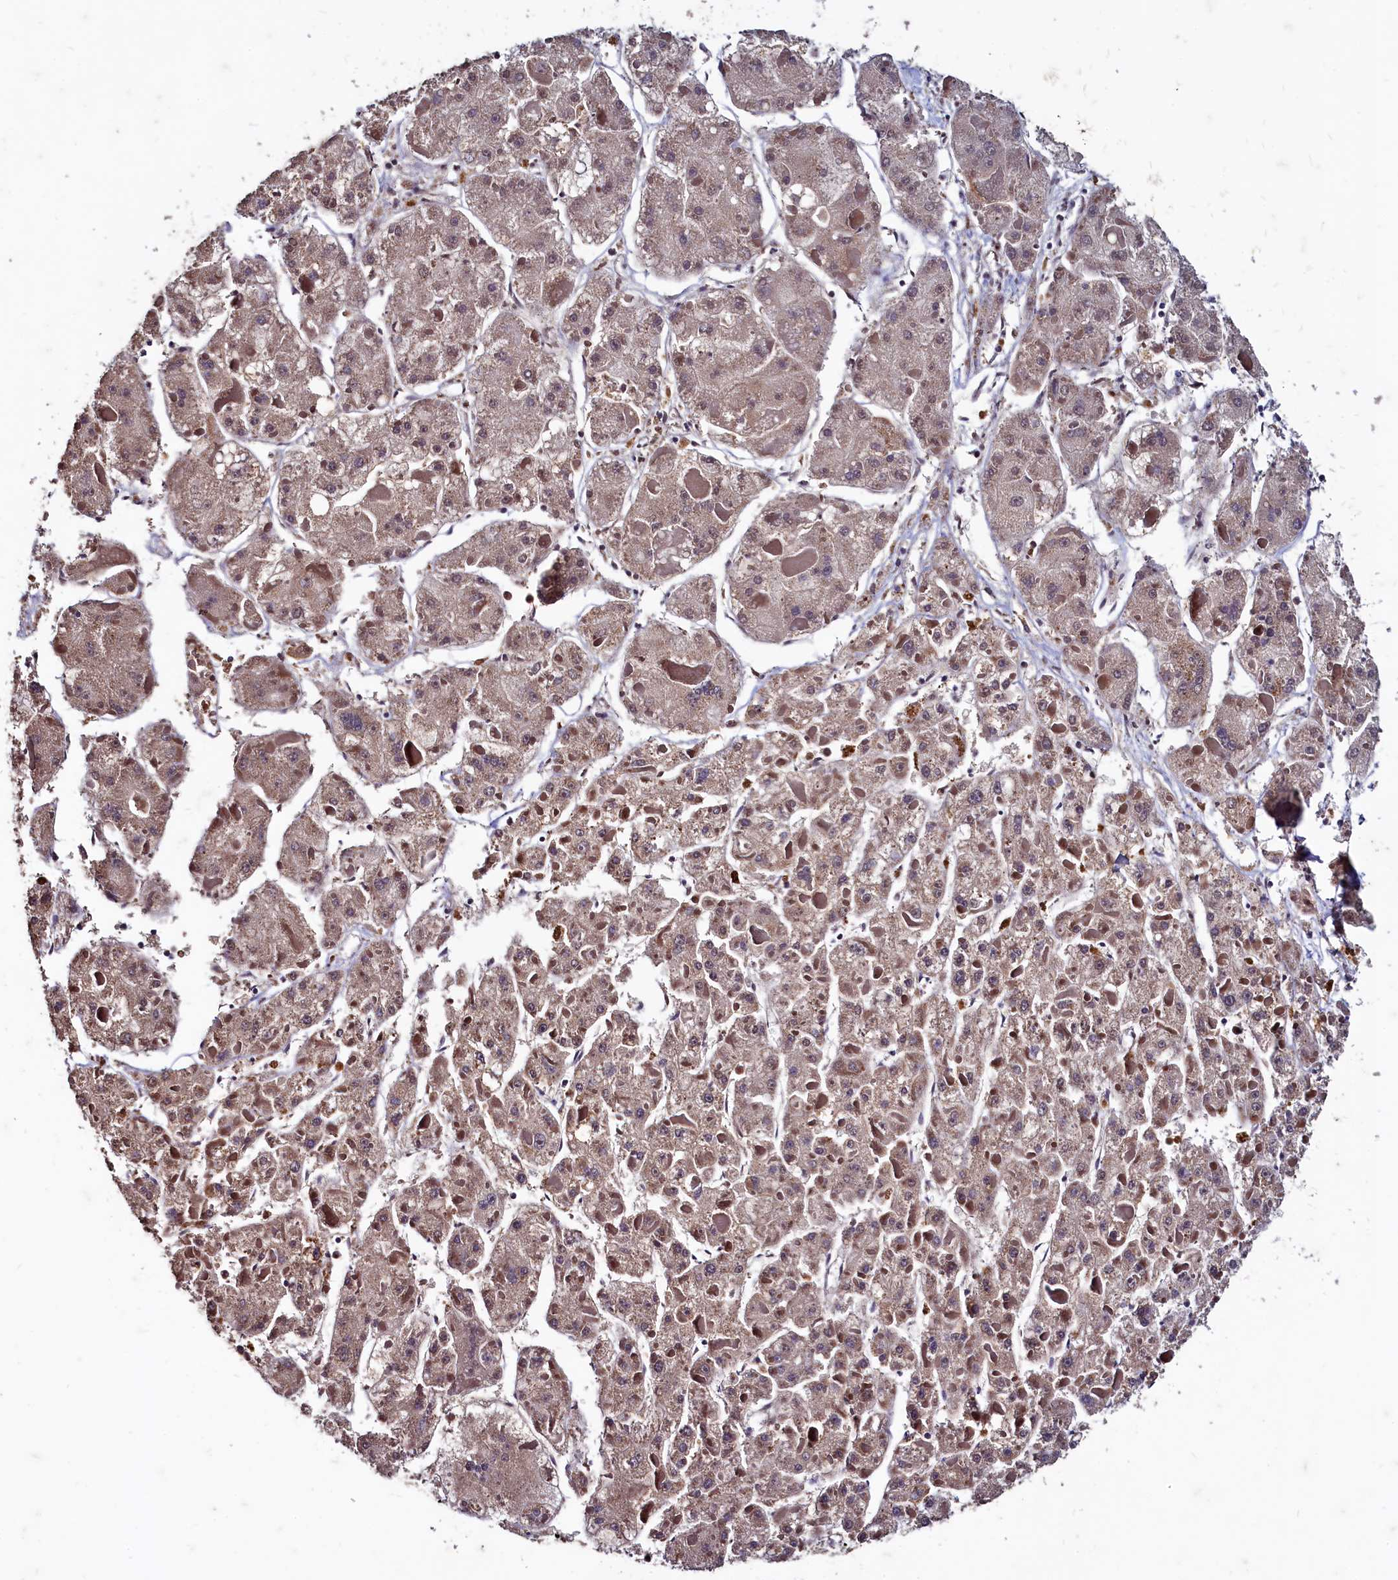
{"staining": {"intensity": "weak", "quantity": "<25%", "location": "cytoplasmic/membranous"}, "tissue": "liver cancer", "cell_type": "Tumor cells", "image_type": "cancer", "snomed": [{"axis": "morphology", "description": "Carcinoma, Hepatocellular, NOS"}, {"axis": "topography", "description": "Liver"}], "caption": "Tumor cells show no significant protein expression in liver hepatocellular carcinoma. Brightfield microscopy of IHC stained with DAB (brown) and hematoxylin (blue), captured at high magnification.", "gene": "CSTPP1", "patient": {"sex": "female", "age": 73}}